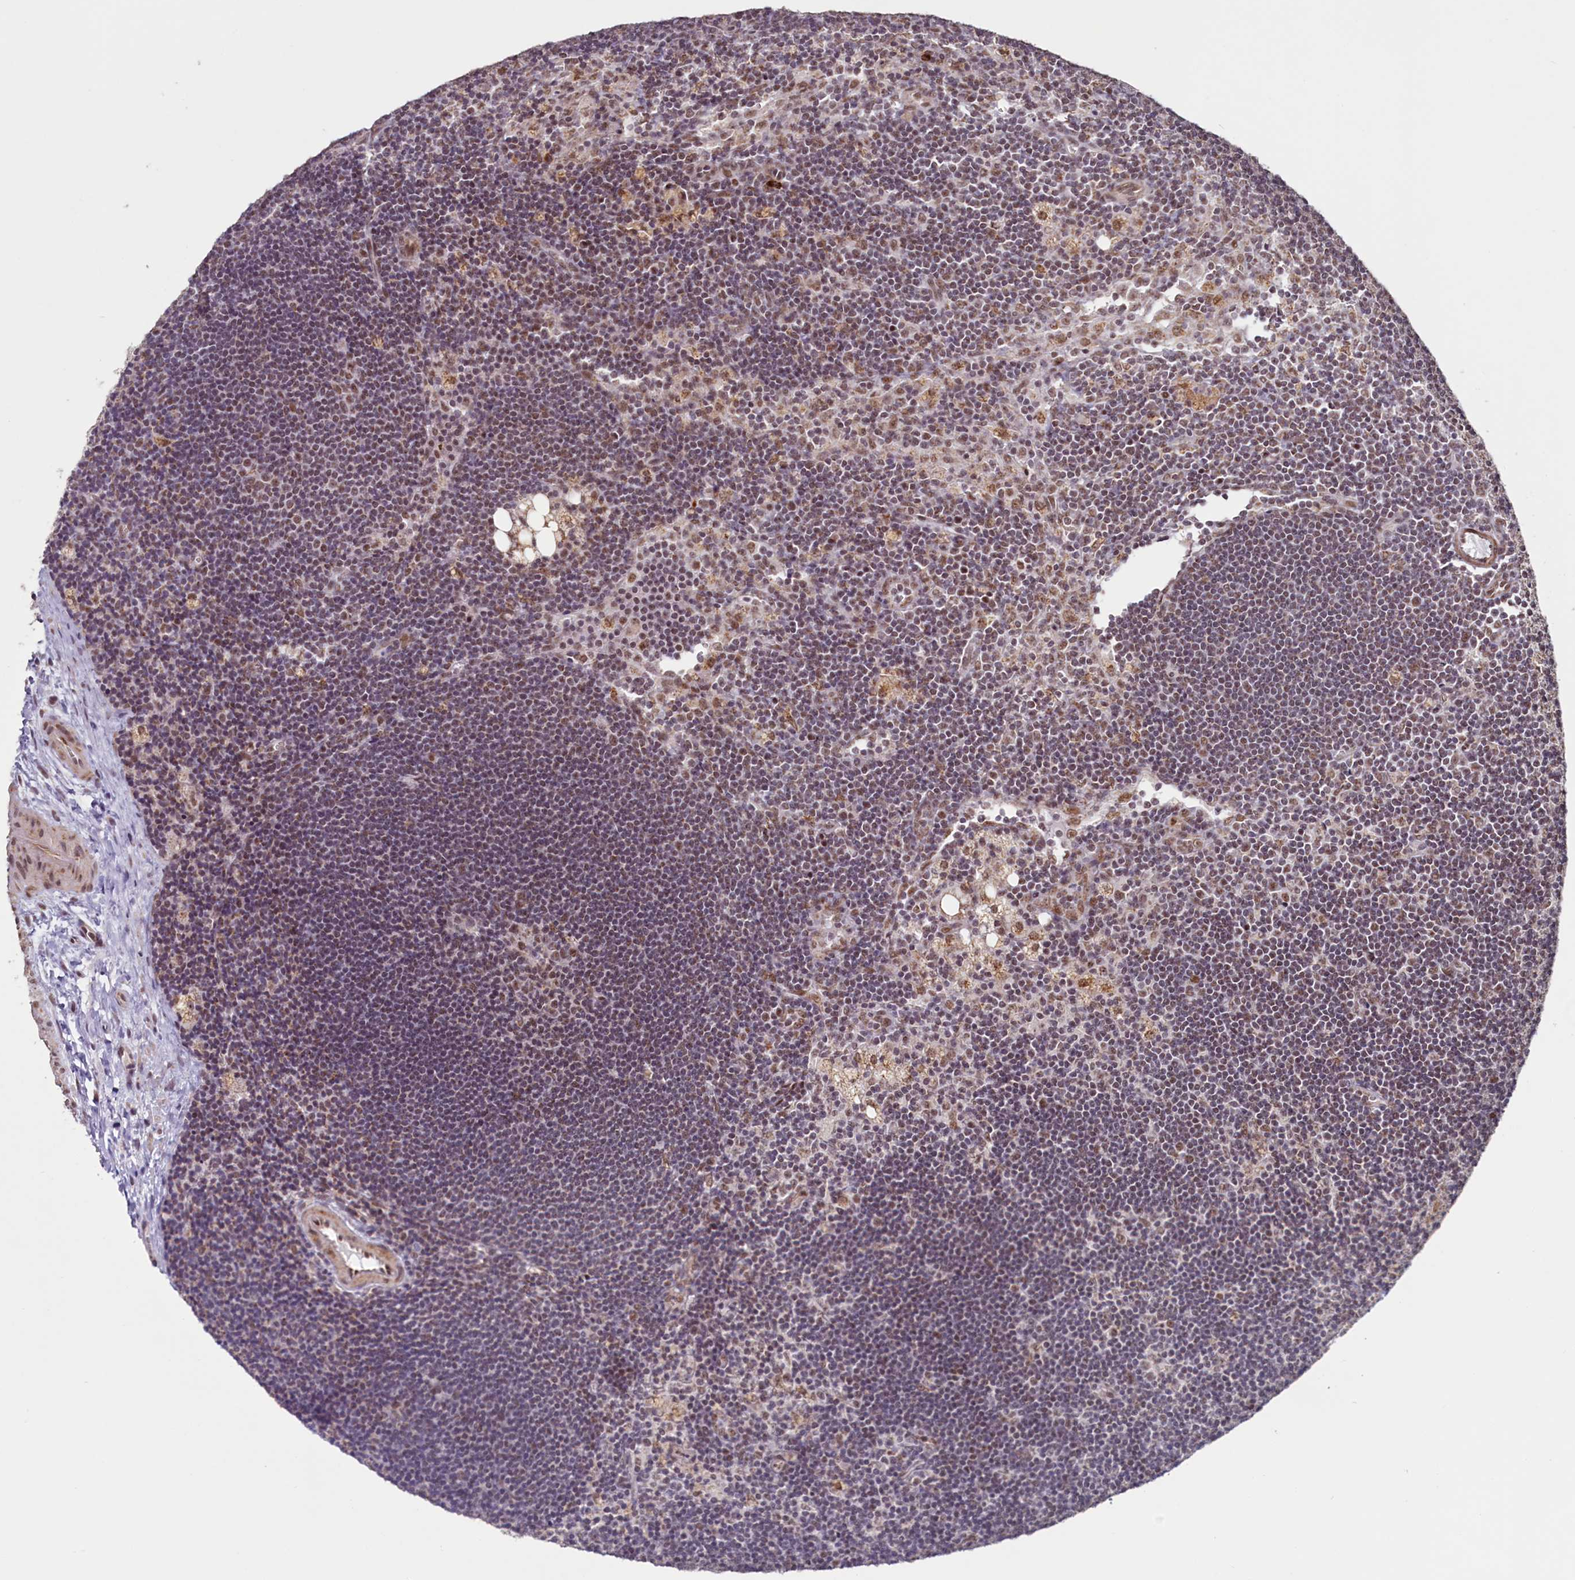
{"staining": {"intensity": "moderate", "quantity": "<25%", "location": "cytoplasmic/membranous"}, "tissue": "lymph node", "cell_type": "Germinal center cells", "image_type": "normal", "snomed": [{"axis": "morphology", "description": "Normal tissue, NOS"}, {"axis": "topography", "description": "Lymph node"}], "caption": "Moderate cytoplasmic/membranous positivity for a protein is present in approximately <25% of germinal center cells of normal lymph node using IHC.", "gene": "PDE6D", "patient": {"sex": "male", "age": 24}}